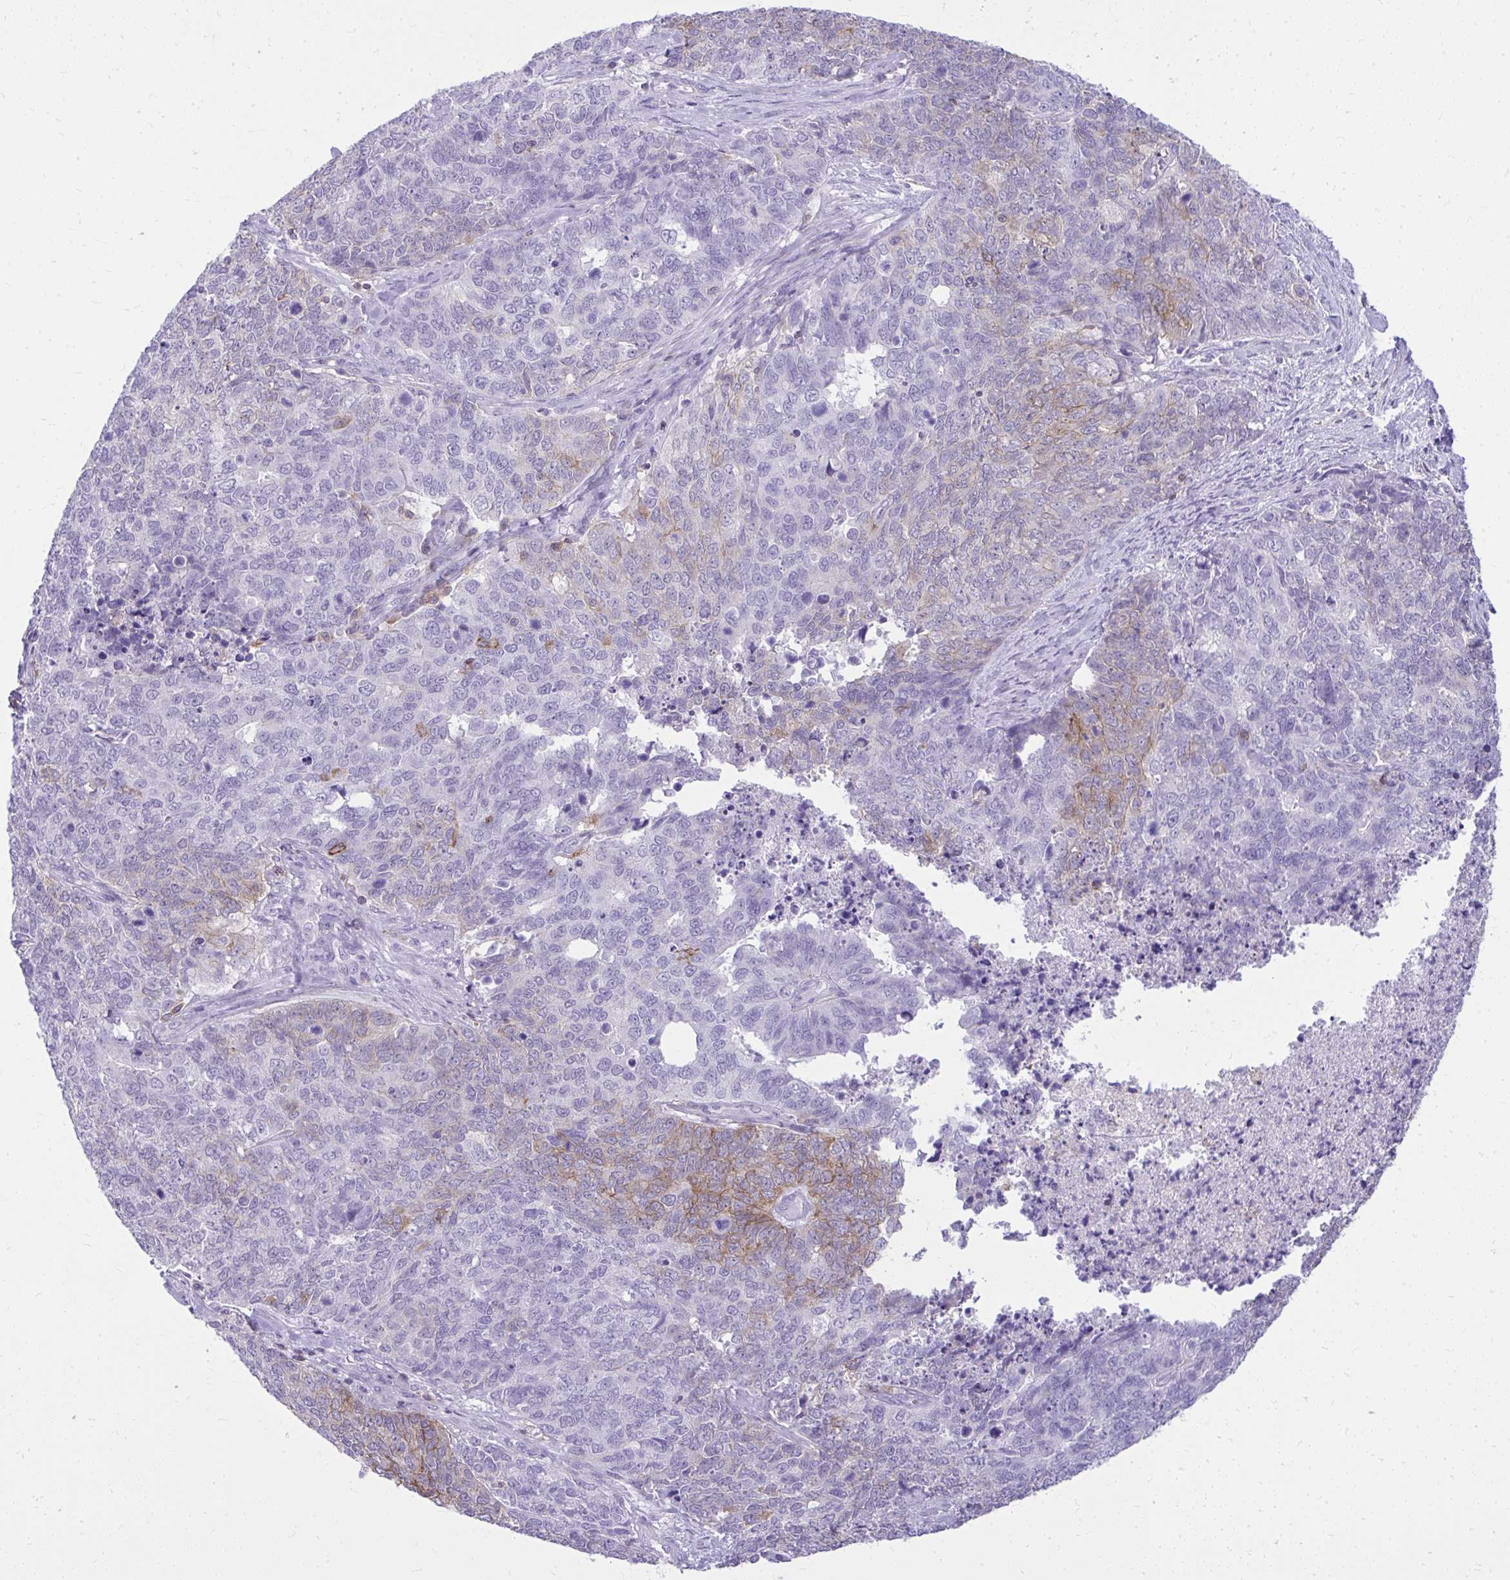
{"staining": {"intensity": "weak", "quantity": "<25%", "location": "cytoplasmic/membranous"}, "tissue": "cervical cancer", "cell_type": "Tumor cells", "image_type": "cancer", "snomed": [{"axis": "morphology", "description": "Adenocarcinoma, NOS"}, {"axis": "topography", "description": "Cervix"}], "caption": "Tumor cells show no significant protein staining in cervical cancer (adenocarcinoma).", "gene": "GPRIN3", "patient": {"sex": "female", "age": 63}}